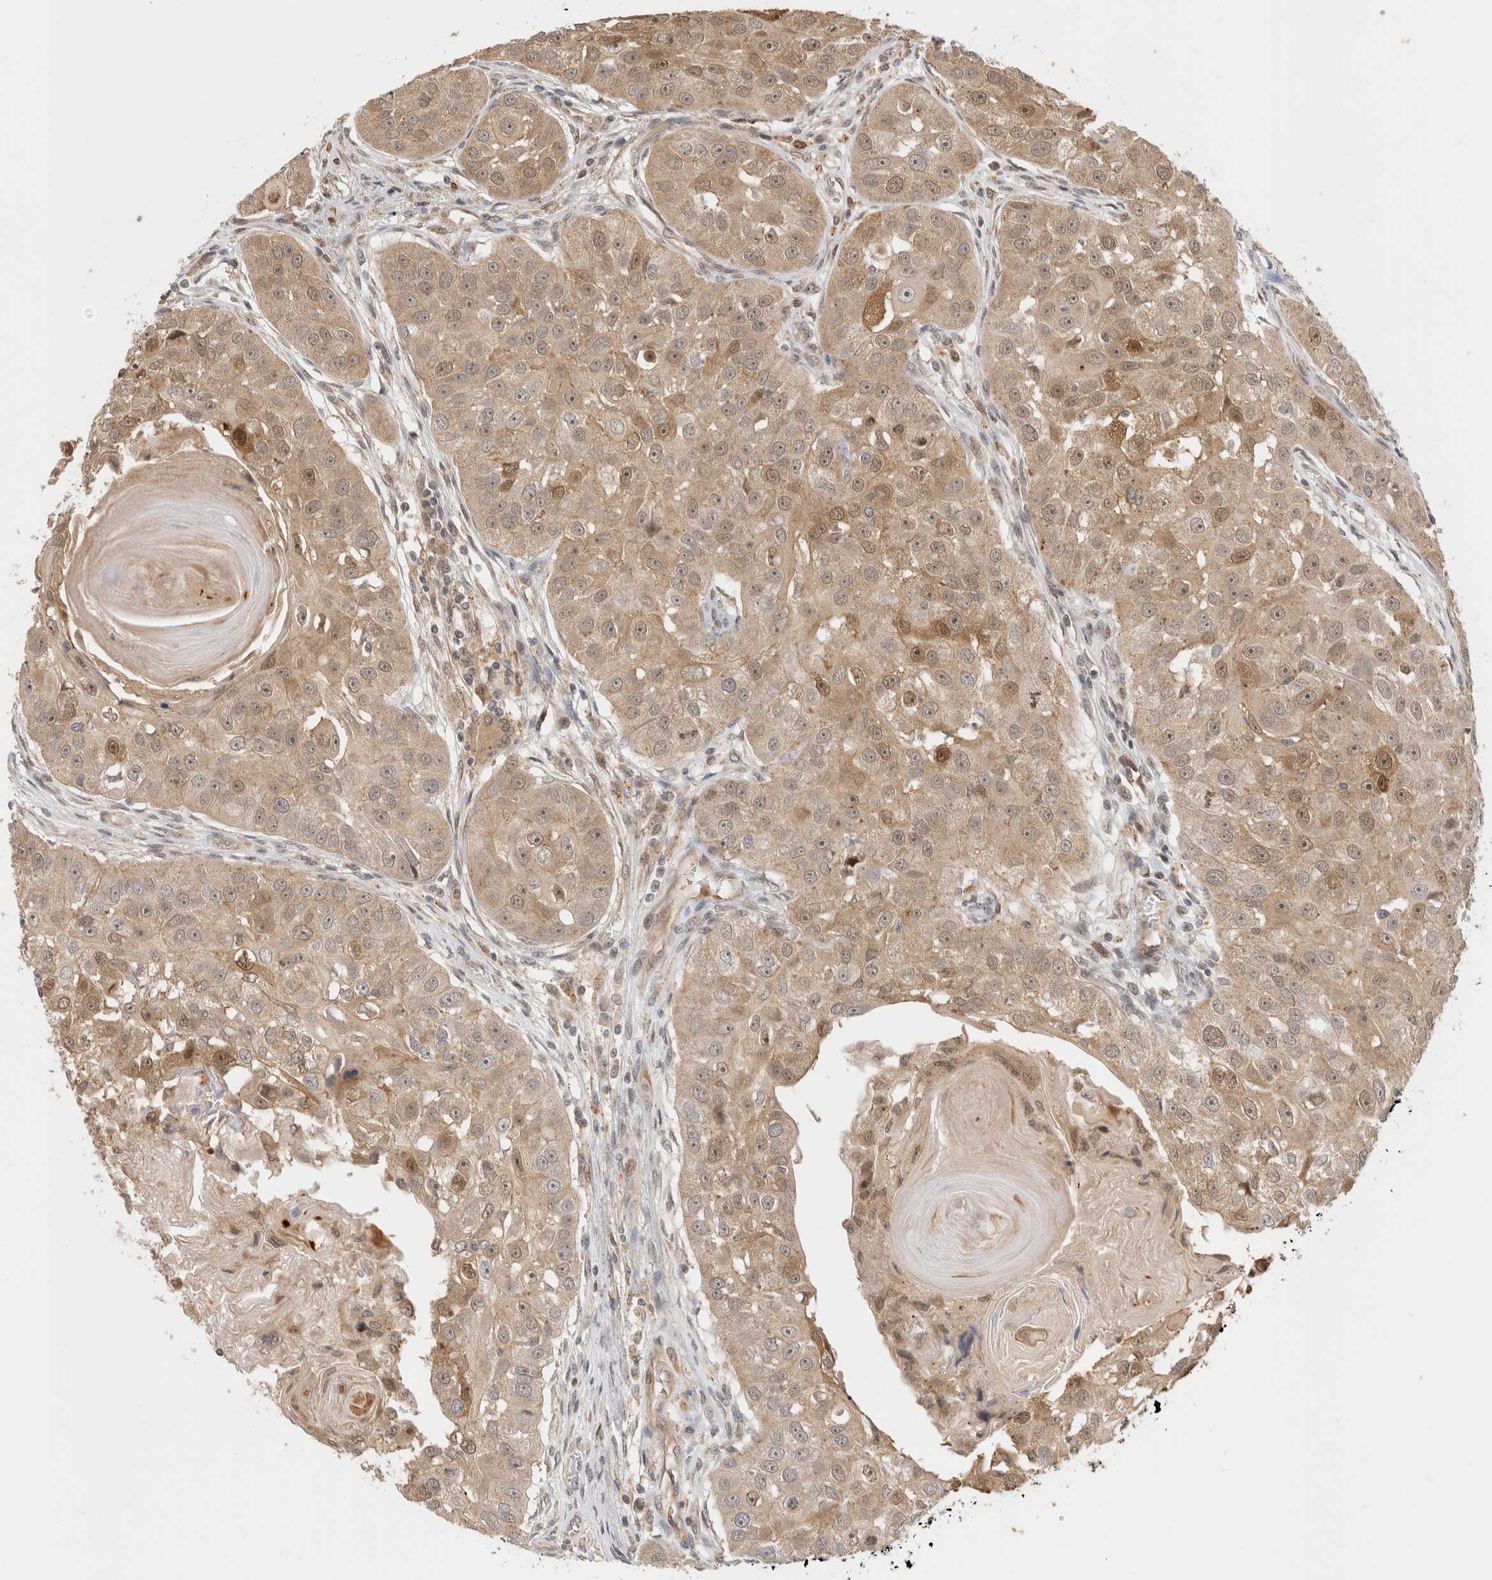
{"staining": {"intensity": "moderate", "quantity": ">75%", "location": "cytoplasmic/membranous,nuclear"}, "tissue": "head and neck cancer", "cell_type": "Tumor cells", "image_type": "cancer", "snomed": [{"axis": "morphology", "description": "Normal tissue, NOS"}, {"axis": "morphology", "description": "Squamous cell carcinoma, NOS"}, {"axis": "topography", "description": "Skeletal muscle"}, {"axis": "topography", "description": "Head-Neck"}], "caption": "Tumor cells demonstrate medium levels of moderate cytoplasmic/membranous and nuclear expression in approximately >75% of cells in human head and neck cancer.", "gene": "OTUD6B", "patient": {"sex": "male", "age": 51}}